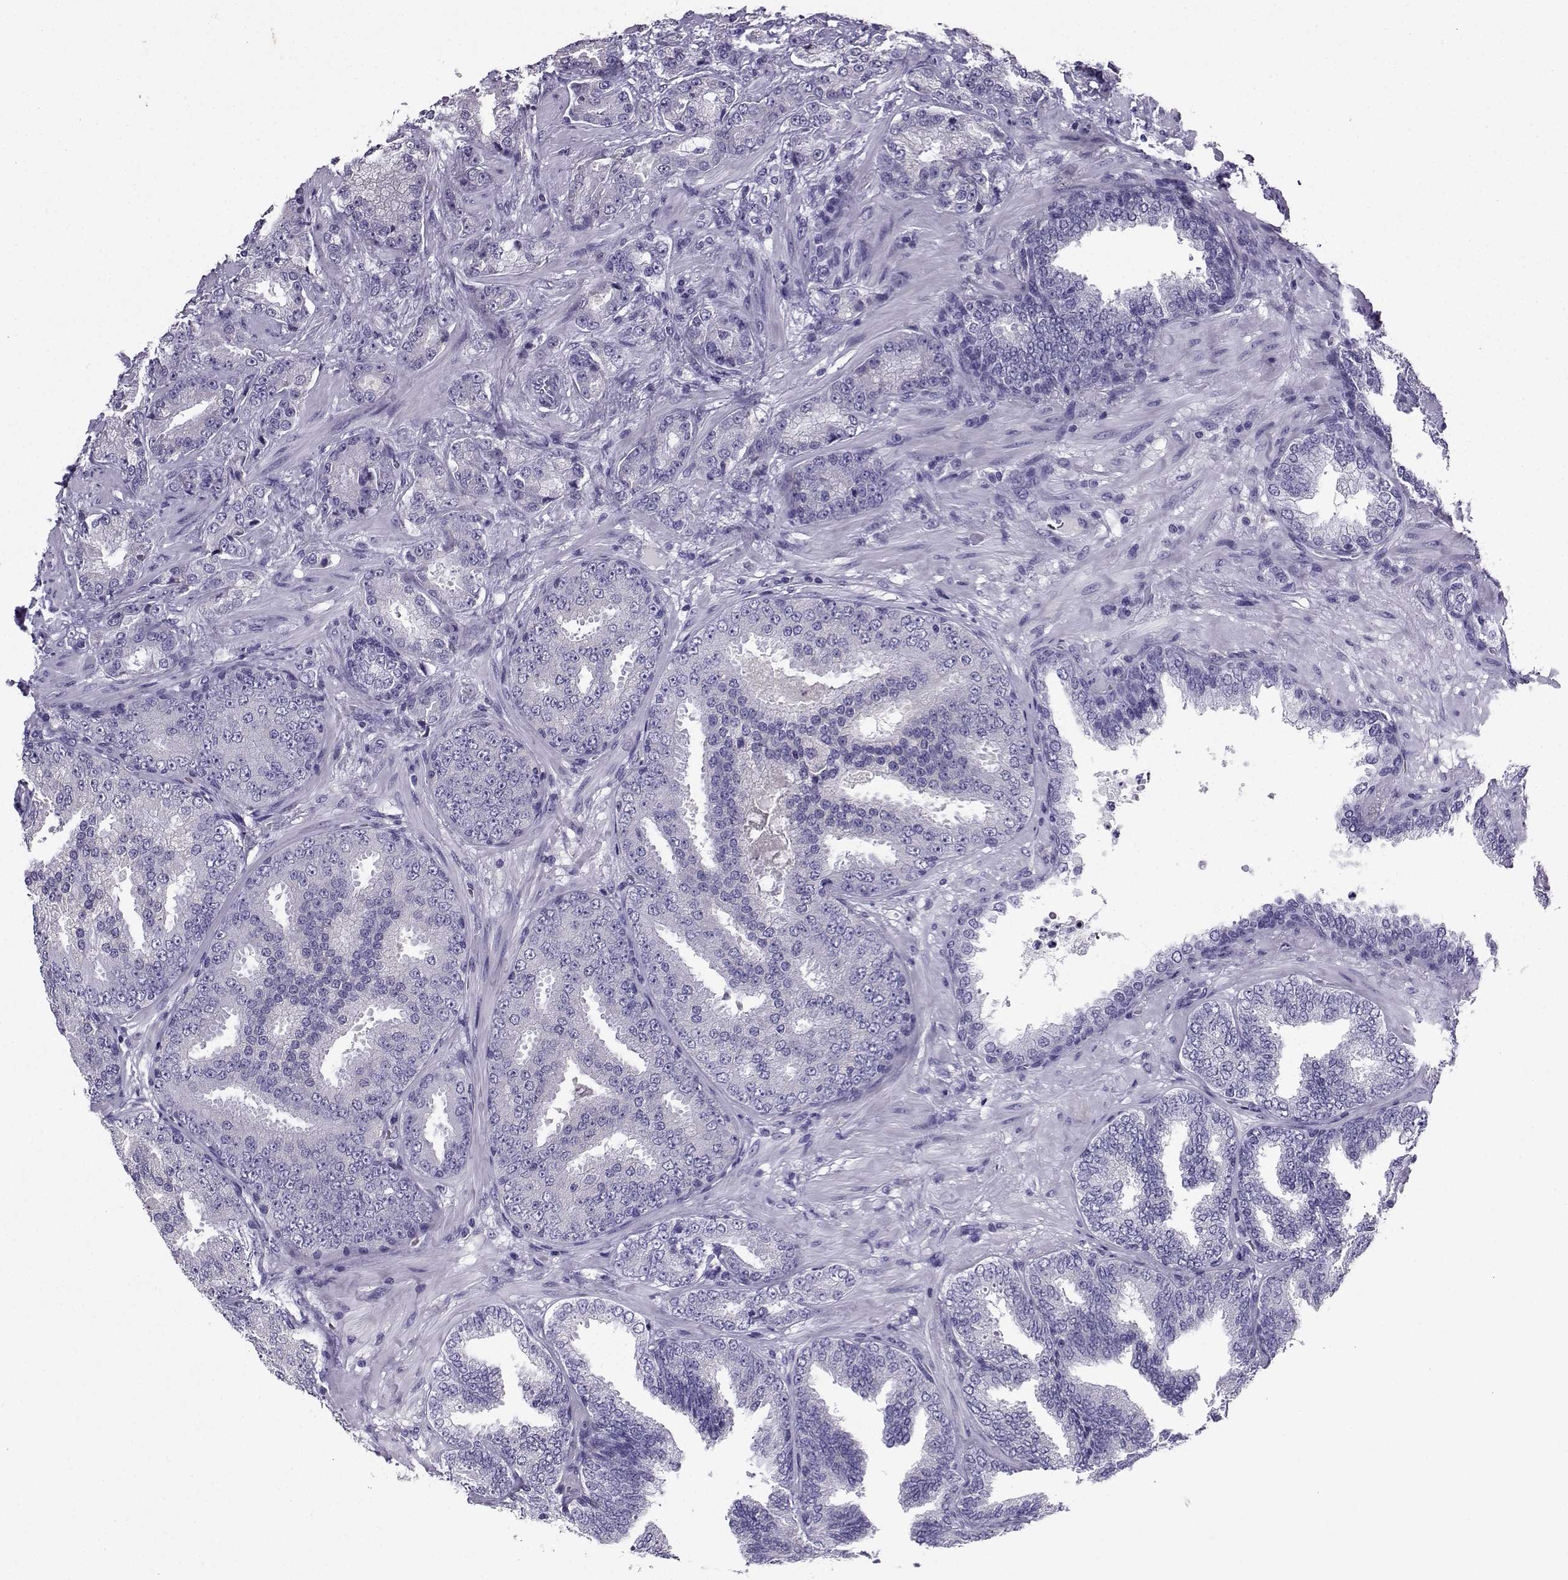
{"staining": {"intensity": "negative", "quantity": "none", "location": "none"}, "tissue": "prostate cancer", "cell_type": "Tumor cells", "image_type": "cancer", "snomed": [{"axis": "morphology", "description": "Adenocarcinoma, Low grade"}, {"axis": "topography", "description": "Prostate"}], "caption": "There is no significant expression in tumor cells of prostate cancer (low-grade adenocarcinoma).", "gene": "LINGO1", "patient": {"sex": "male", "age": 68}}